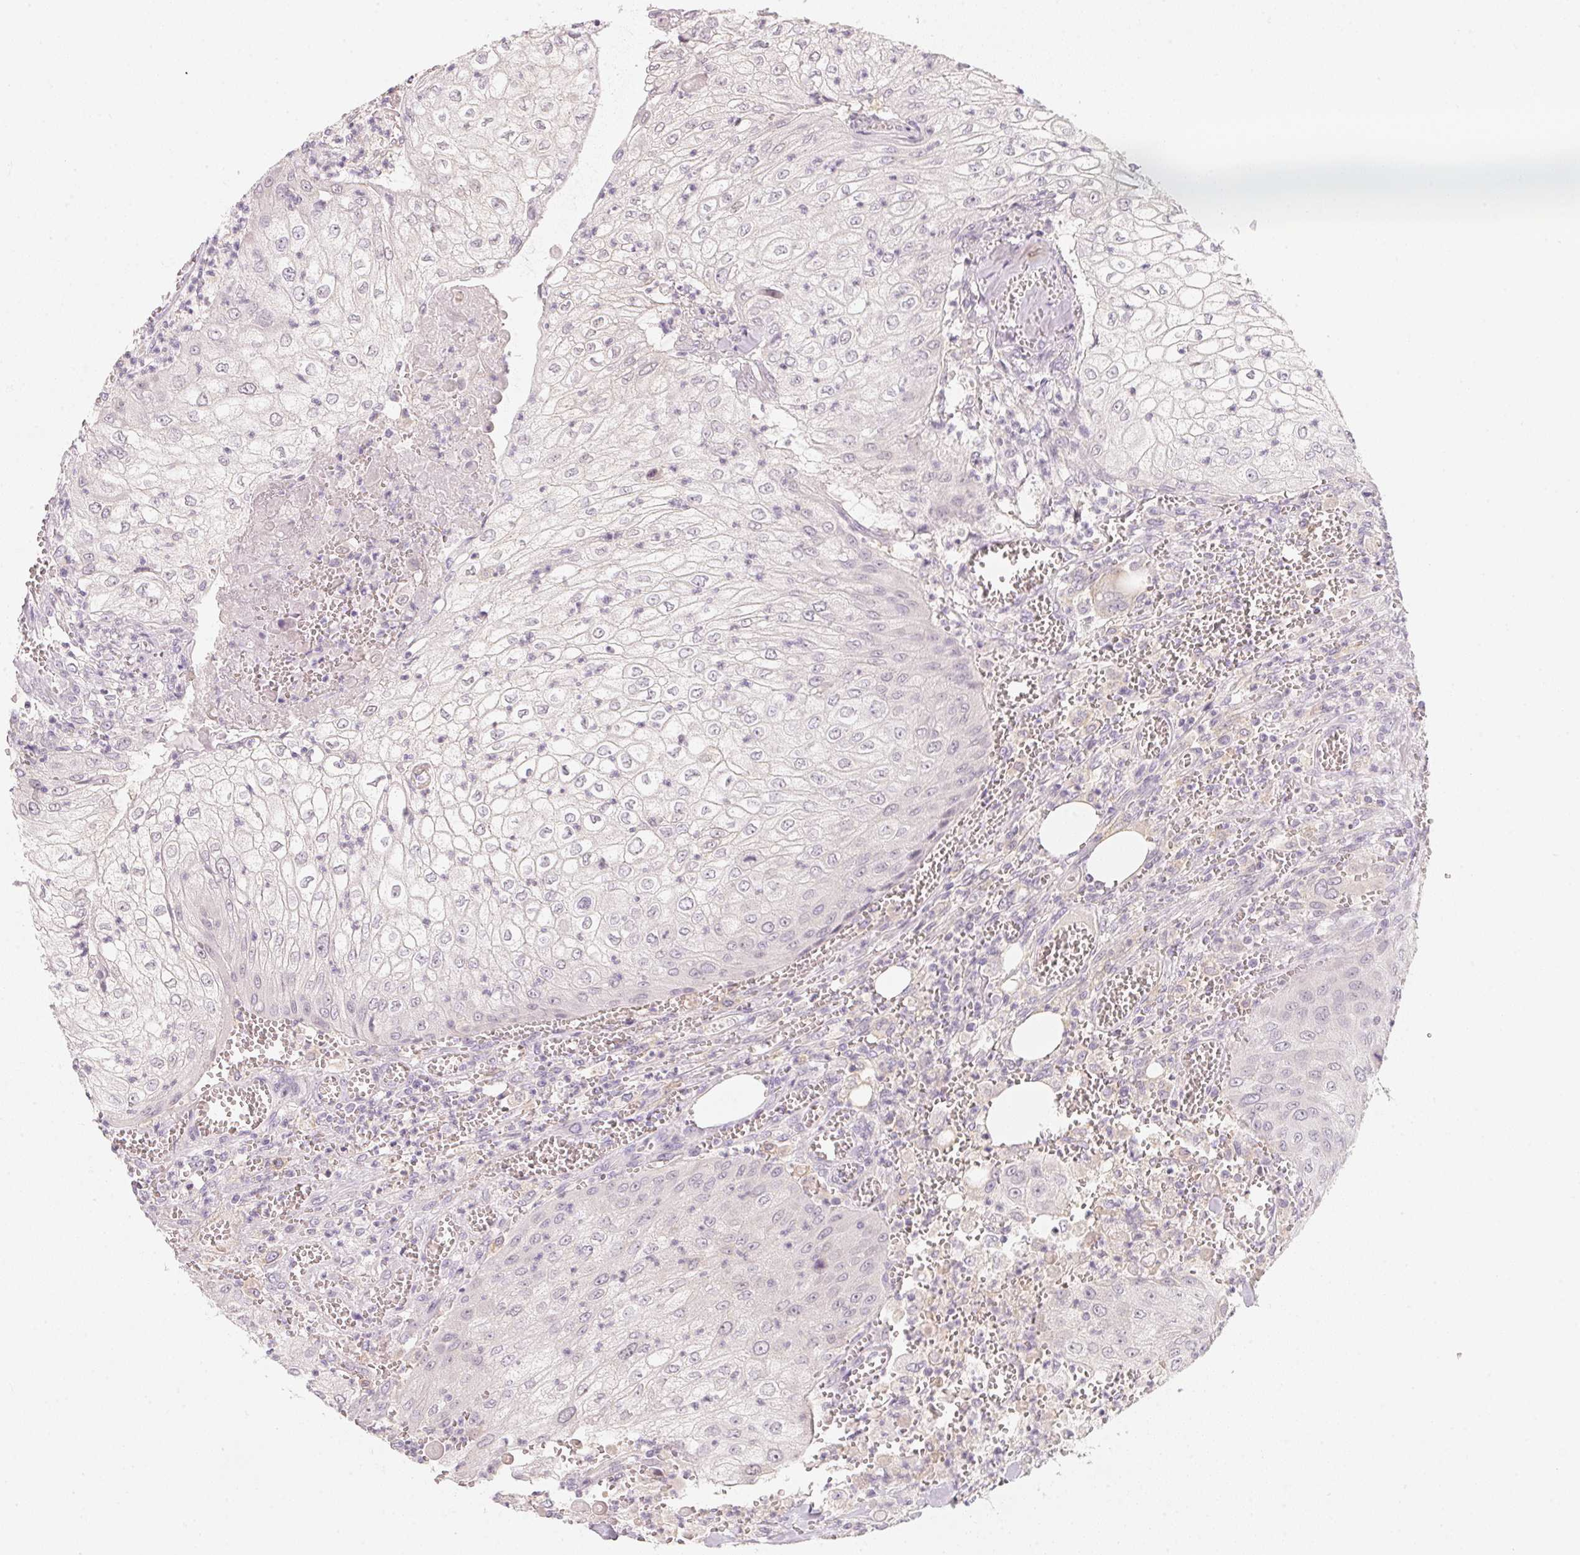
{"staining": {"intensity": "negative", "quantity": "none", "location": "none"}, "tissue": "urothelial cancer", "cell_type": "Tumor cells", "image_type": "cancer", "snomed": [{"axis": "morphology", "description": "Urothelial carcinoma, High grade"}, {"axis": "topography", "description": "Urinary bladder"}], "caption": "DAB (3,3'-diaminobenzidine) immunohistochemical staining of urothelial cancer shows no significant expression in tumor cells.", "gene": "CFAP276", "patient": {"sex": "male", "age": 62}}